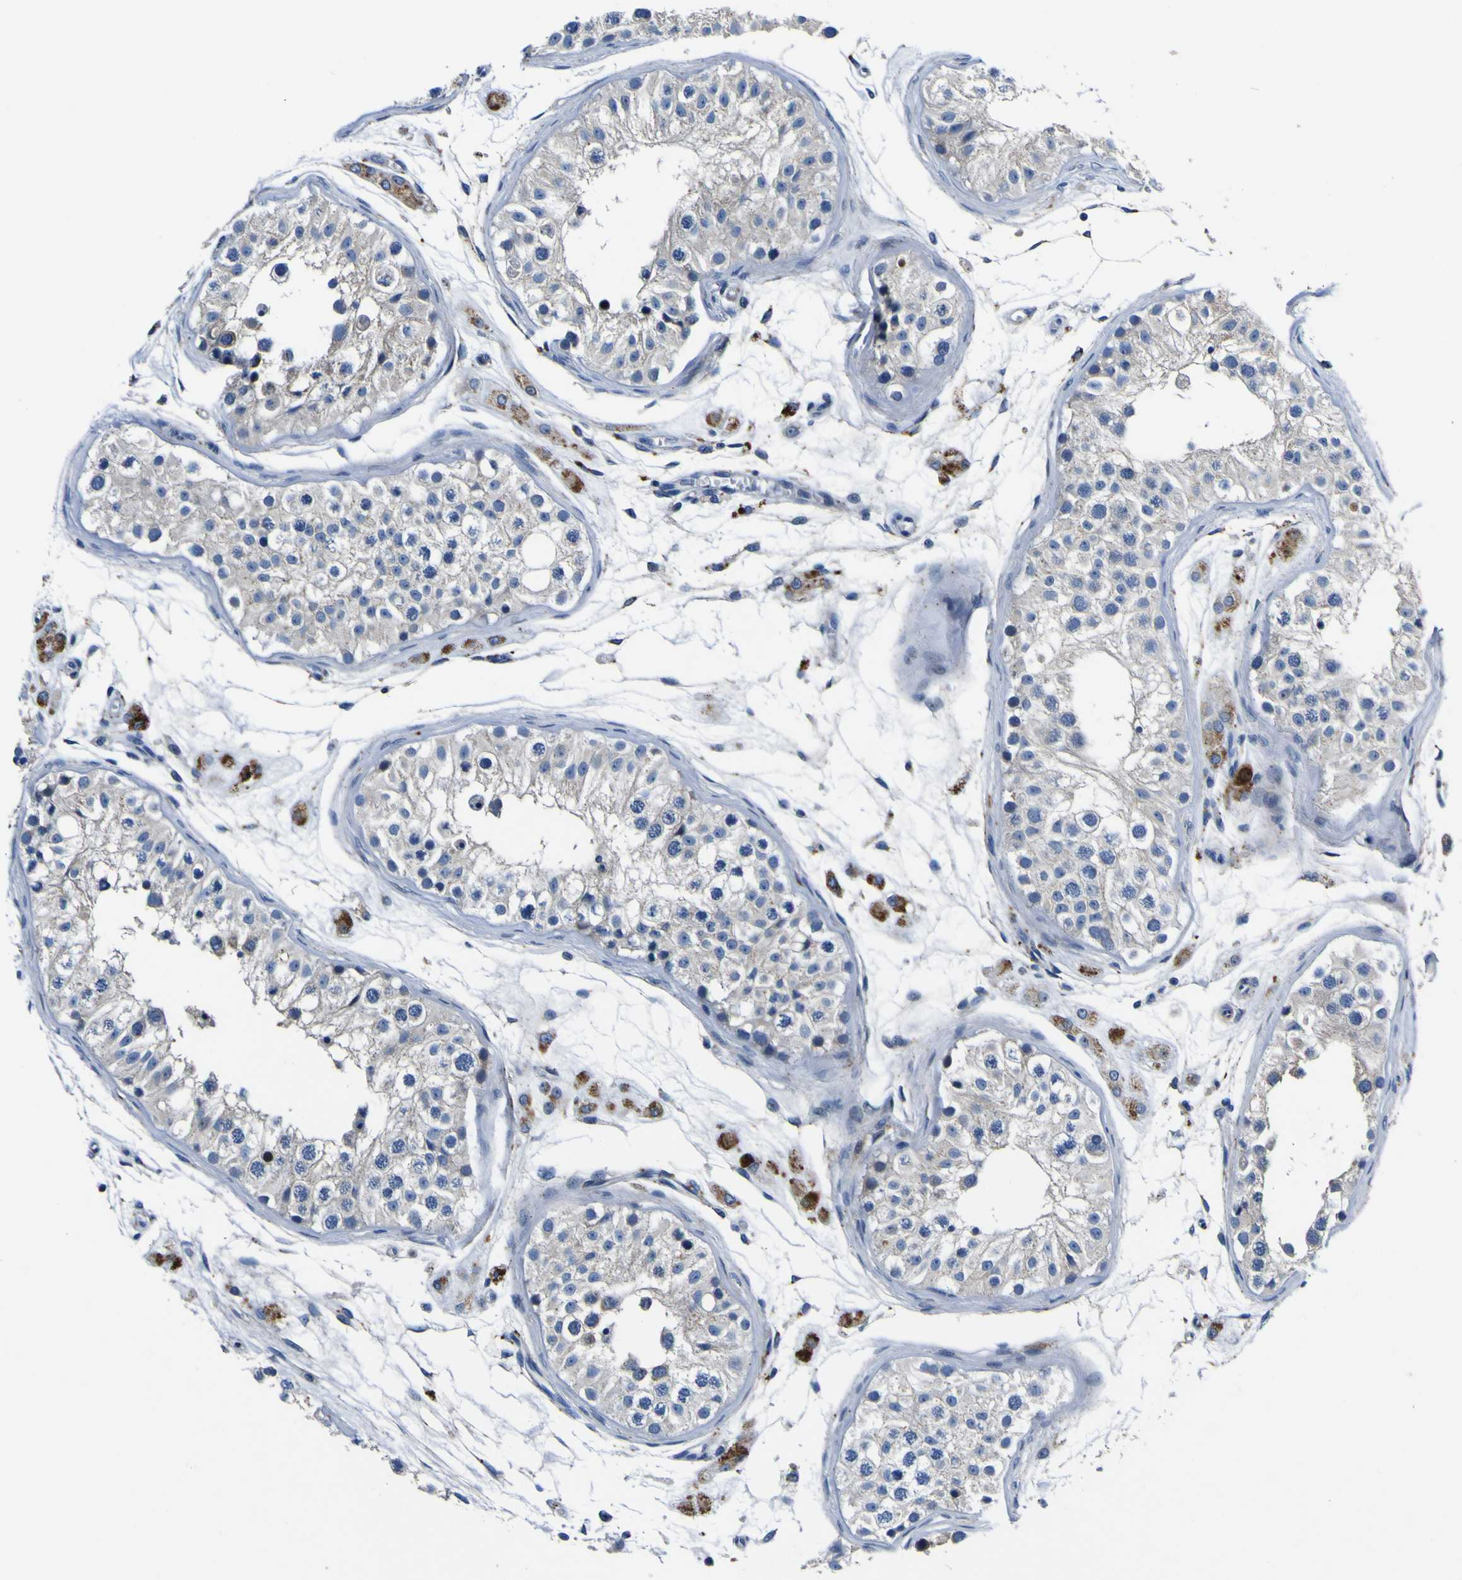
{"staining": {"intensity": "weak", "quantity": "25%-75%", "location": "cytoplasmic/membranous"}, "tissue": "testis", "cell_type": "Cells in seminiferous ducts", "image_type": "normal", "snomed": [{"axis": "morphology", "description": "Normal tissue, NOS"}, {"axis": "morphology", "description": "Adenocarcinoma, metastatic, NOS"}, {"axis": "topography", "description": "Testis"}], "caption": "Human testis stained with a brown dye shows weak cytoplasmic/membranous positive staining in approximately 25%-75% of cells in seminiferous ducts.", "gene": "AGAP3", "patient": {"sex": "male", "age": 26}}